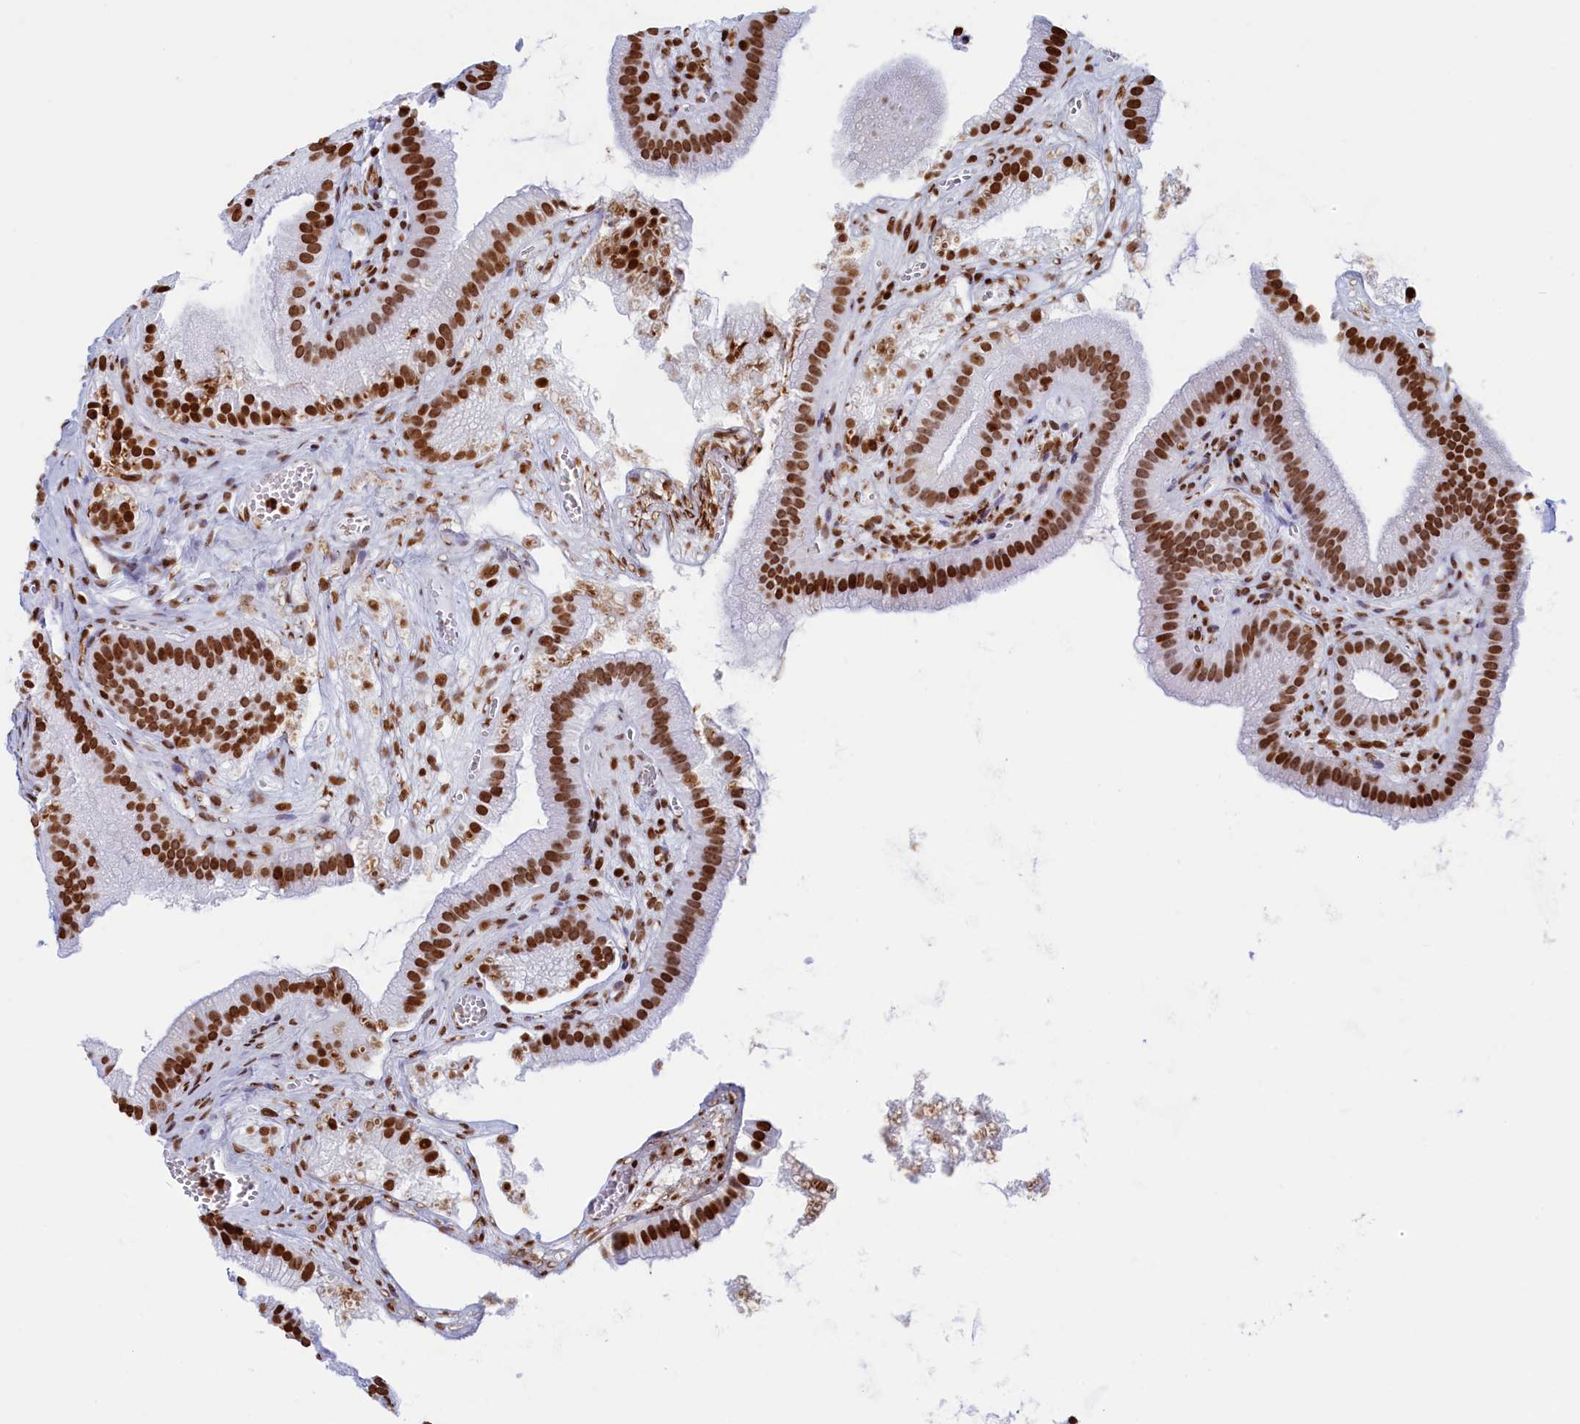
{"staining": {"intensity": "strong", "quantity": ">75%", "location": "nuclear"}, "tissue": "gallbladder", "cell_type": "Glandular cells", "image_type": "normal", "snomed": [{"axis": "morphology", "description": "Normal tissue, NOS"}, {"axis": "topography", "description": "Gallbladder"}], "caption": "Immunohistochemical staining of benign human gallbladder shows >75% levels of strong nuclear protein positivity in about >75% of glandular cells.", "gene": "APOBEC3A", "patient": {"sex": "female", "age": 54}}